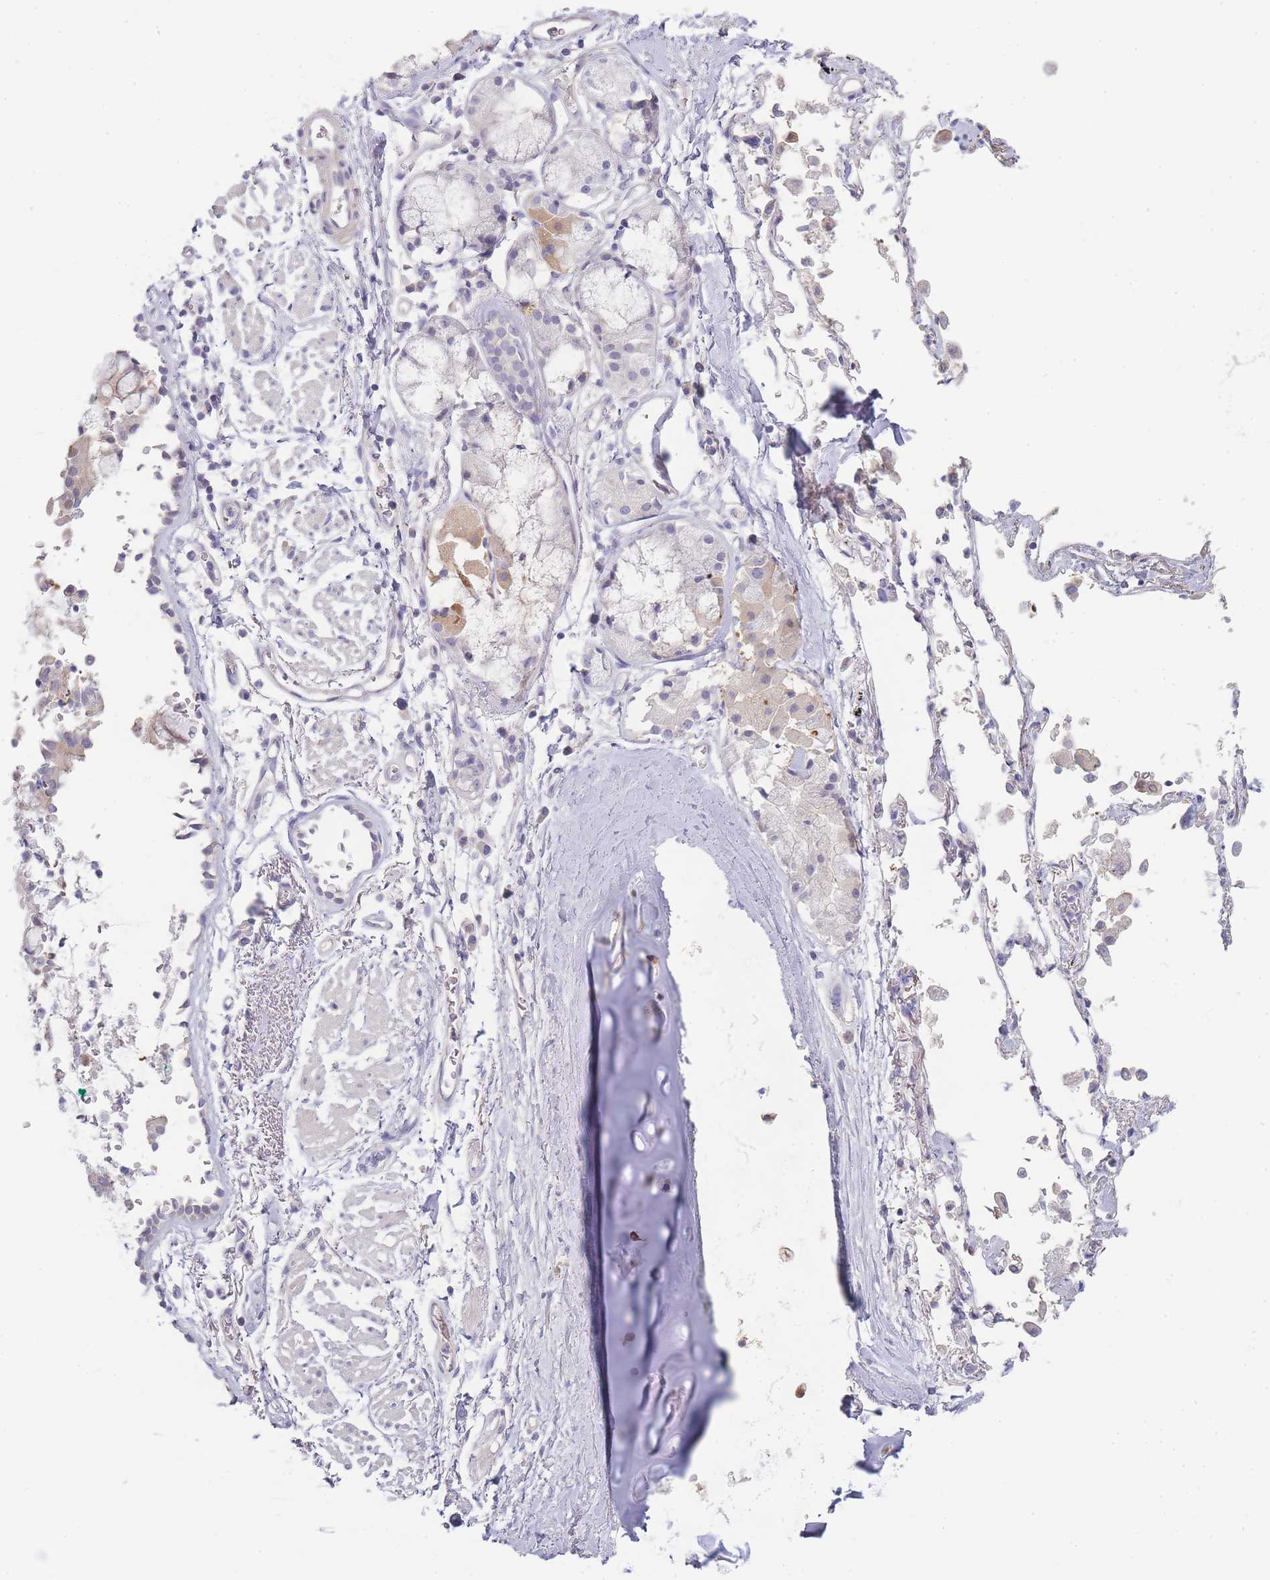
{"staining": {"intensity": "negative", "quantity": "none", "location": "none"}, "tissue": "adipose tissue", "cell_type": "Adipocytes", "image_type": "normal", "snomed": [{"axis": "morphology", "description": "Normal tissue, NOS"}, {"axis": "topography", "description": "Cartilage tissue"}], "caption": "Image shows no protein expression in adipocytes of normal adipose tissue. (Stains: DAB immunohistochemistry (IHC) with hematoxylin counter stain, Microscopy: brightfield microscopy at high magnification).", "gene": "SPHKAP", "patient": {"sex": "male", "age": 73}}